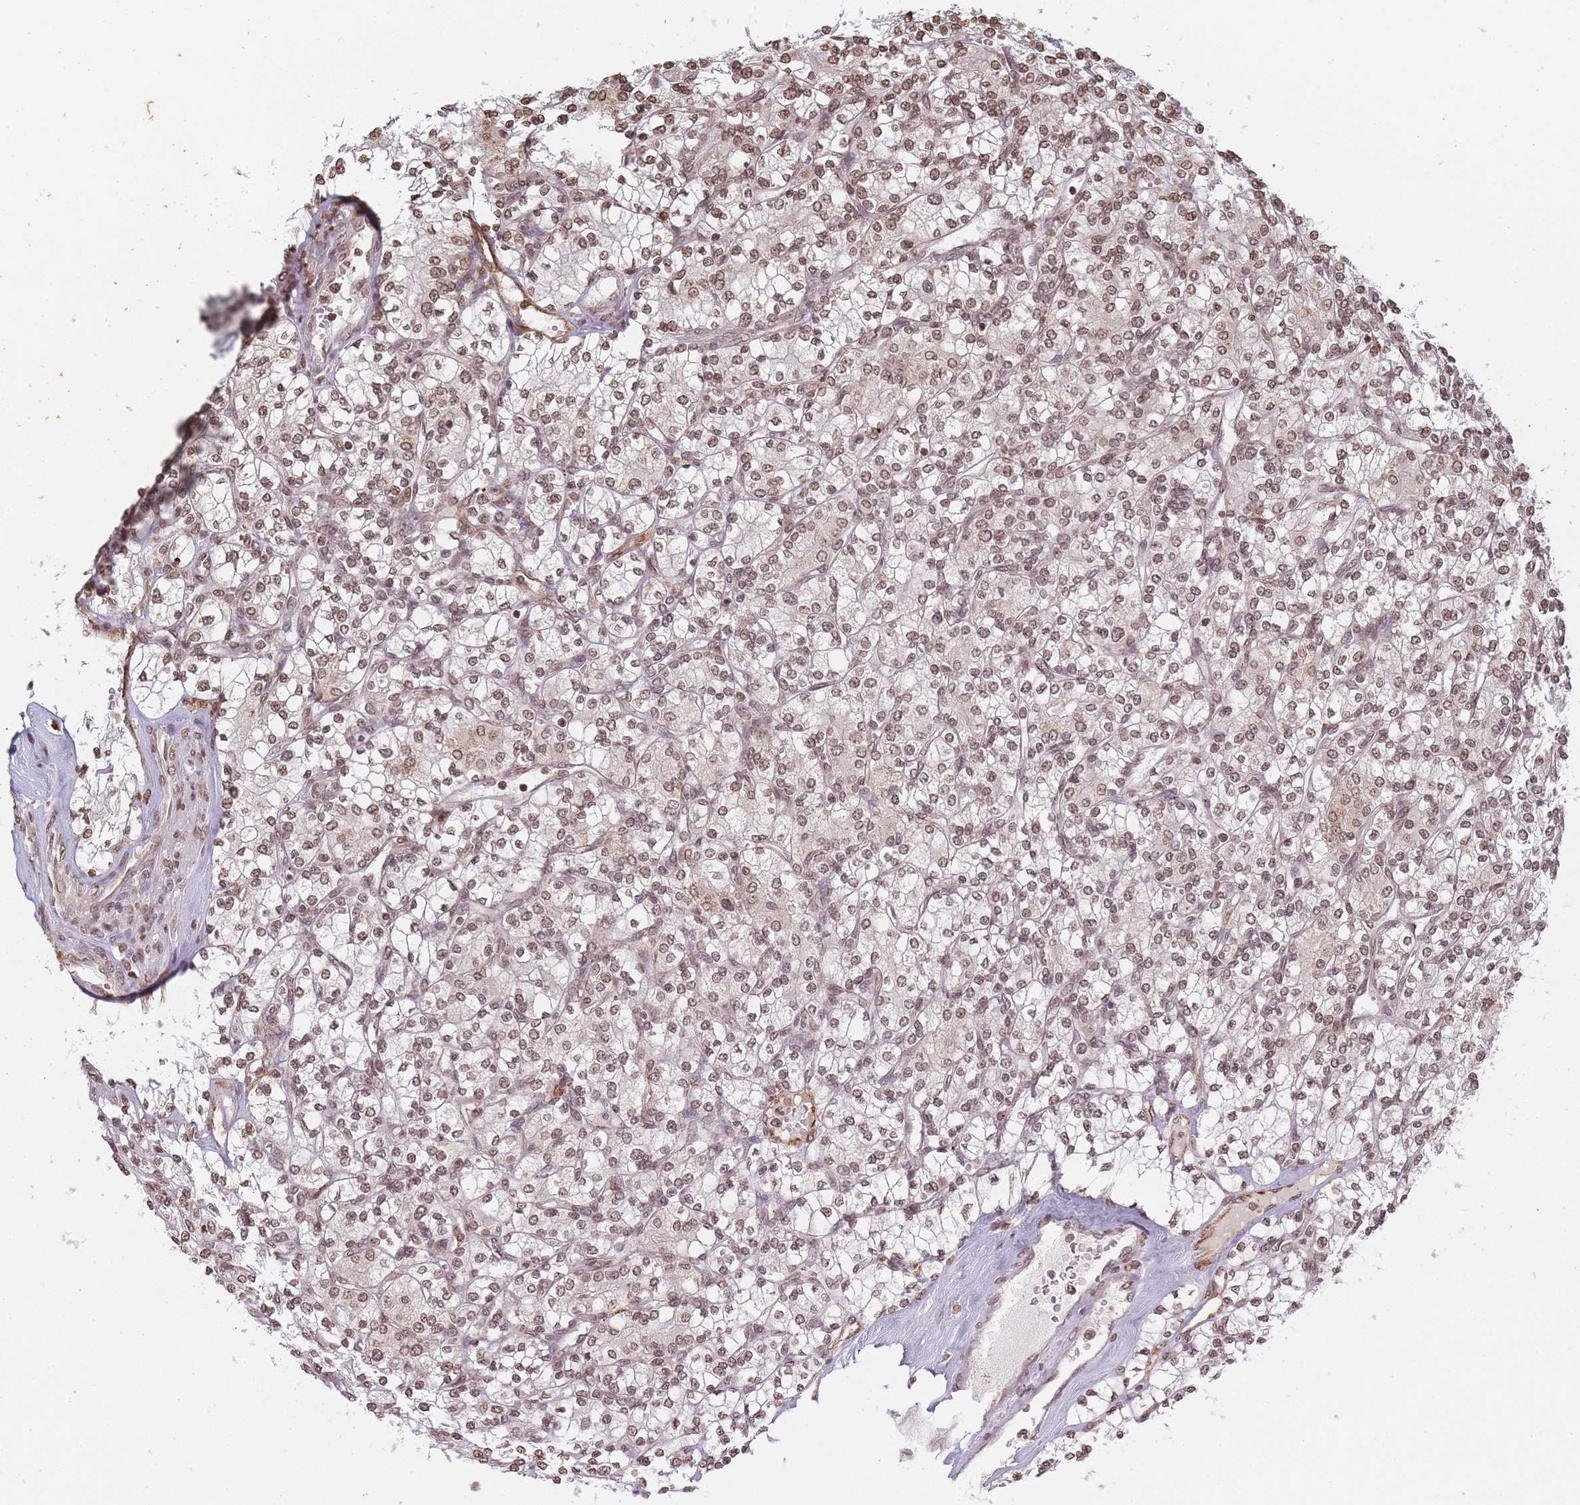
{"staining": {"intensity": "weak", "quantity": ">75%", "location": "nuclear"}, "tissue": "renal cancer", "cell_type": "Tumor cells", "image_type": "cancer", "snomed": [{"axis": "morphology", "description": "Adenocarcinoma, NOS"}, {"axis": "topography", "description": "Kidney"}], "caption": "Immunohistochemical staining of renal cancer (adenocarcinoma) reveals low levels of weak nuclear staining in about >75% of tumor cells.", "gene": "WWTR1", "patient": {"sex": "male", "age": 77}}